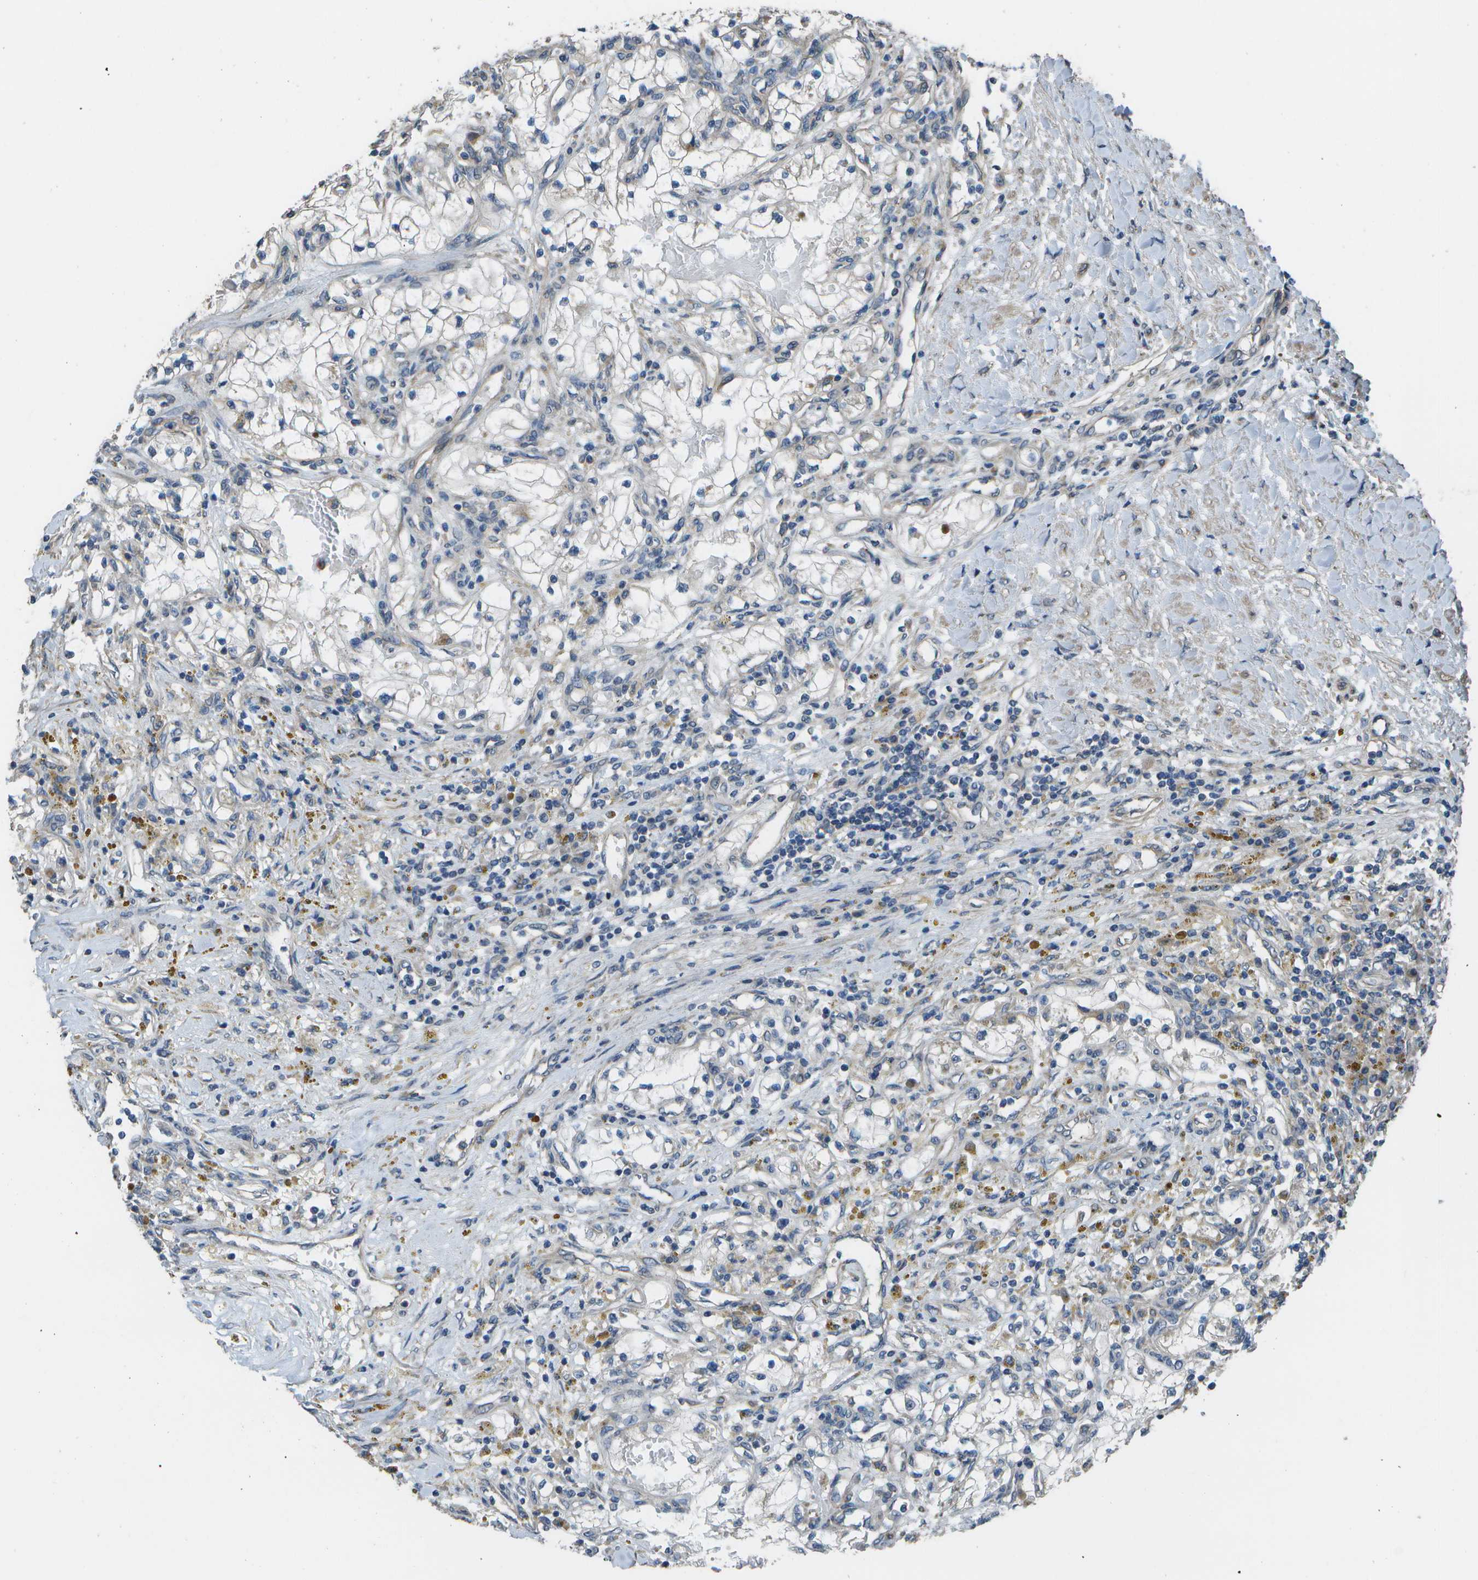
{"staining": {"intensity": "weak", "quantity": "<25%", "location": "cytoplasmic/membranous"}, "tissue": "renal cancer", "cell_type": "Tumor cells", "image_type": "cancer", "snomed": [{"axis": "morphology", "description": "Adenocarcinoma, NOS"}, {"axis": "topography", "description": "Kidney"}], "caption": "Image shows no protein staining in tumor cells of renal adenocarcinoma tissue.", "gene": "CLNS1A", "patient": {"sex": "male", "age": 68}}